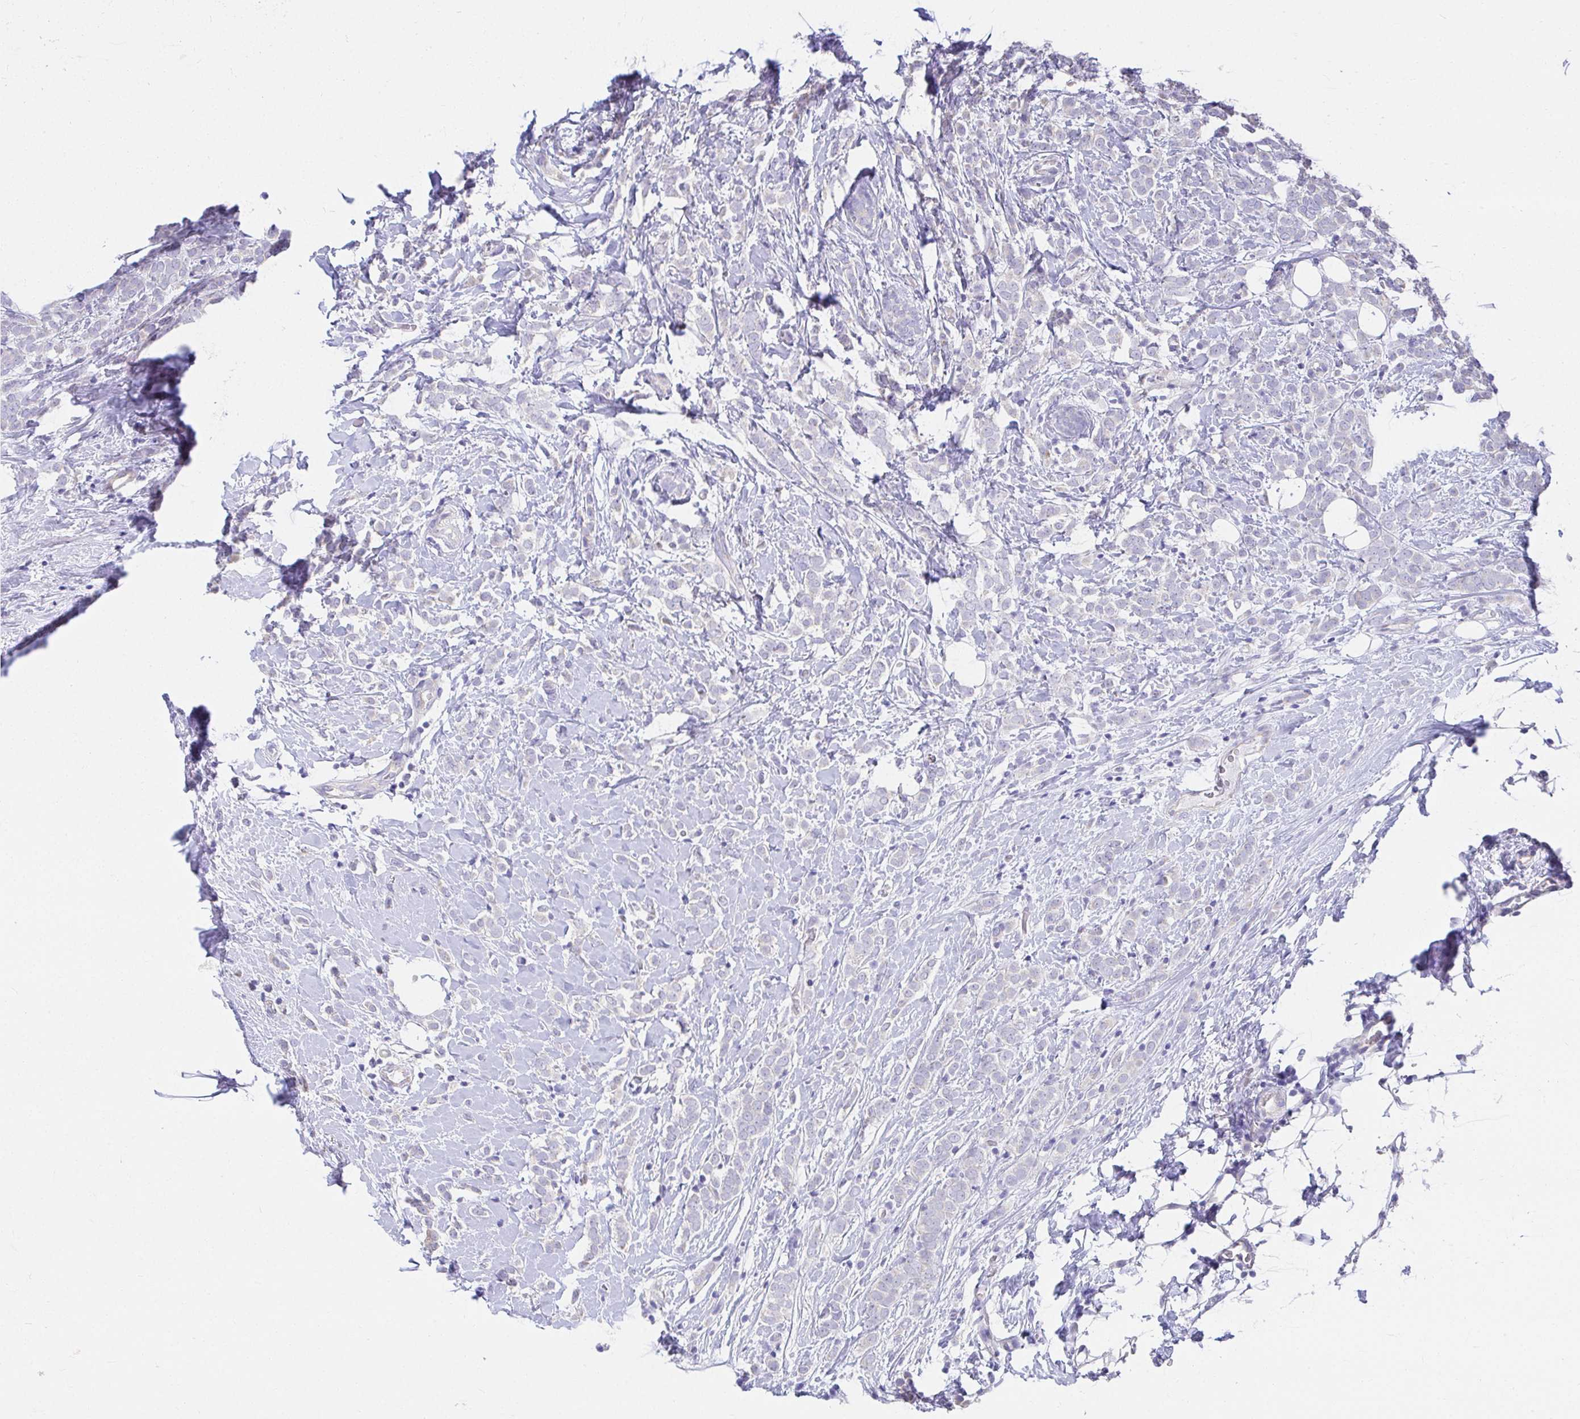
{"staining": {"intensity": "negative", "quantity": "none", "location": "none"}, "tissue": "breast cancer", "cell_type": "Tumor cells", "image_type": "cancer", "snomed": [{"axis": "morphology", "description": "Lobular carcinoma"}, {"axis": "topography", "description": "Breast"}], "caption": "A histopathology image of lobular carcinoma (breast) stained for a protein shows no brown staining in tumor cells.", "gene": "VGLL1", "patient": {"sex": "female", "age": 49}}